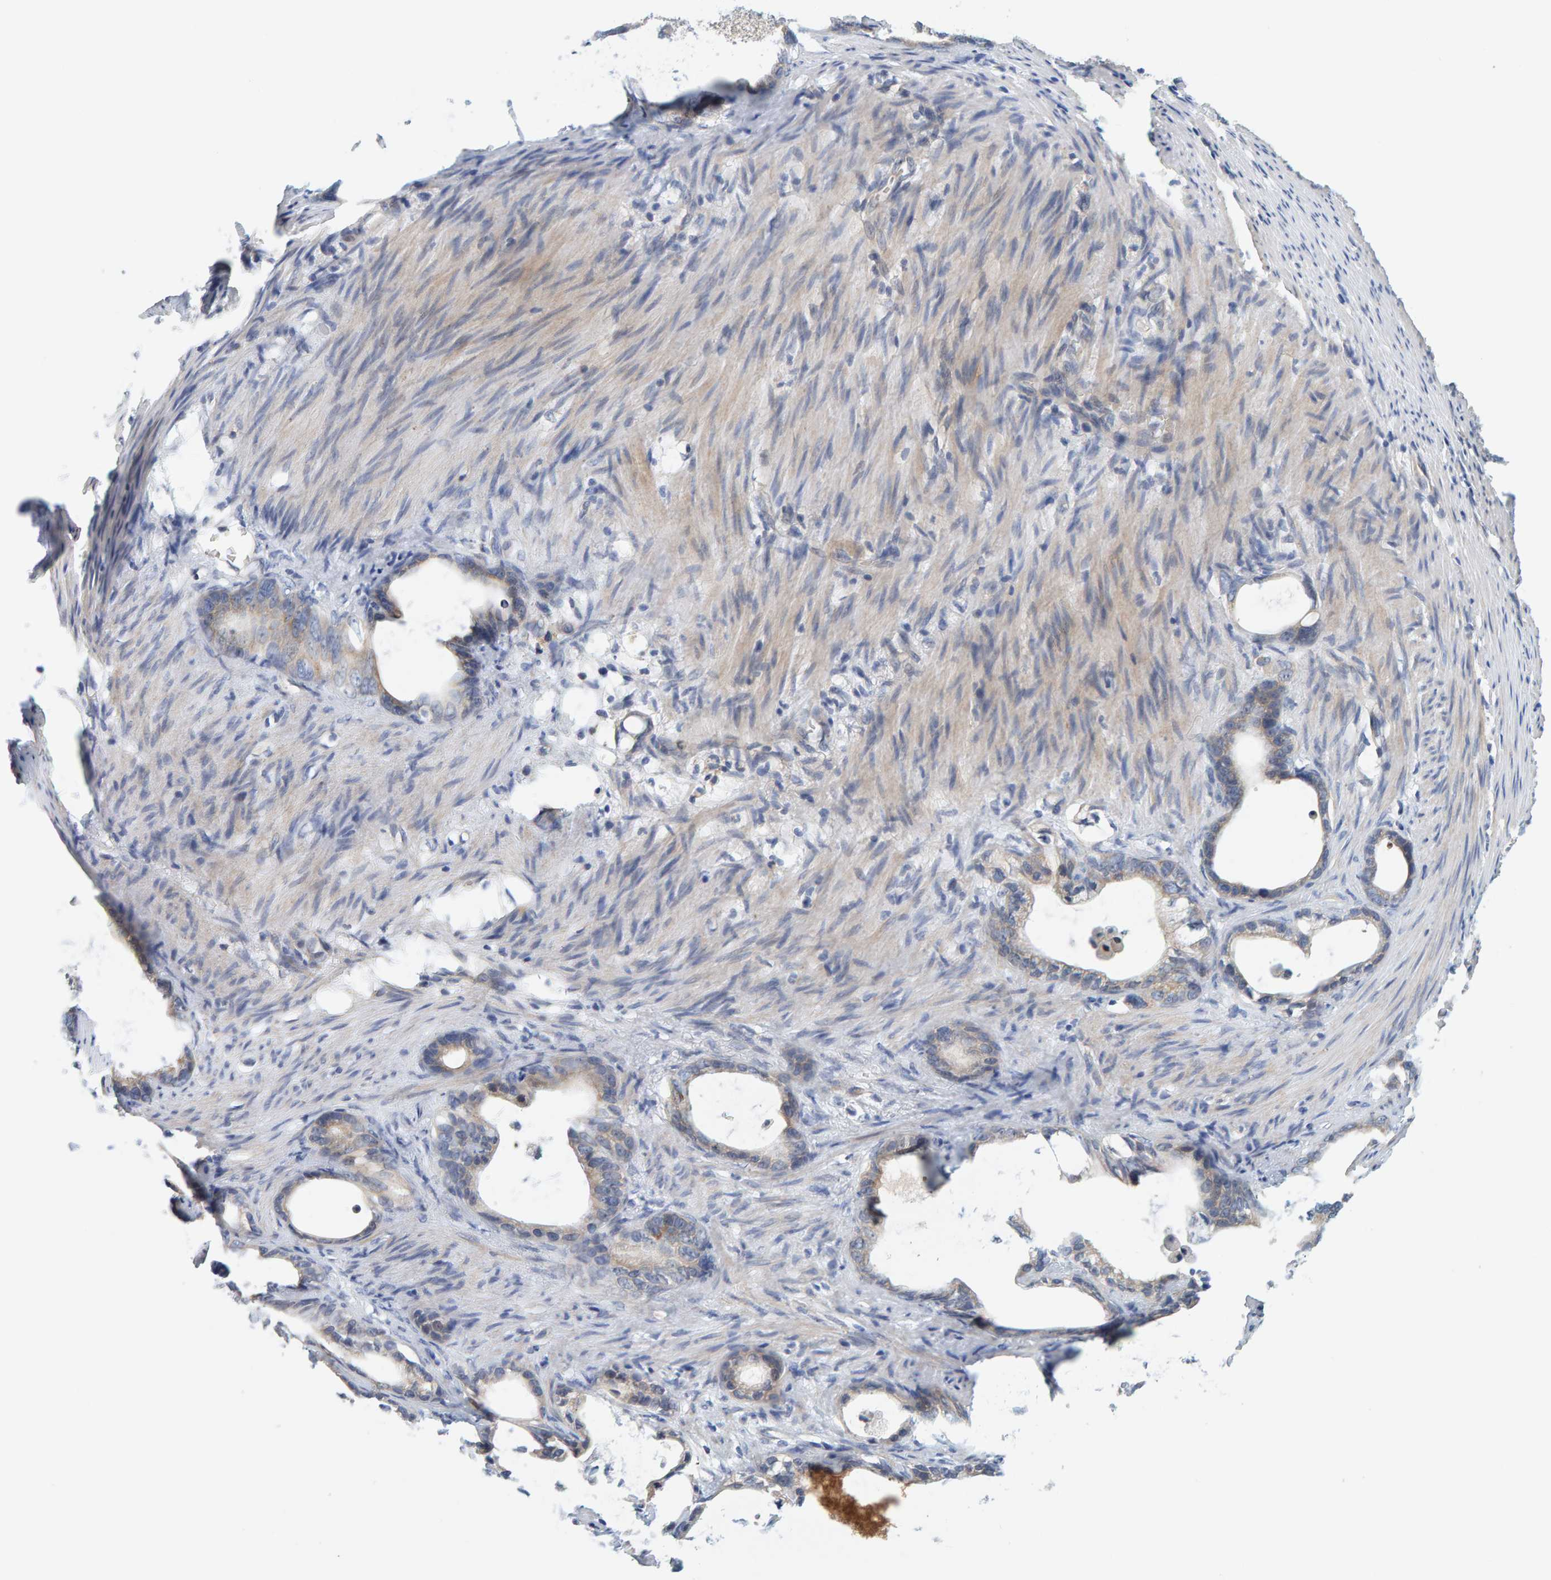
{"staining": {"intensity": "weak", "quantity": "<25%", "location": "cytoplasmic/membranous"}, "tissue": "stomach cancer", "cell_type": "Tumor cells", "image_type": "cancer", "snomed": [{"axis": "morphology", "description": "Adenocarcinoma, NOS"}, {"axis": "topography", "description": "Stomach"}], "caption": "Image shows no significant protein staining in tumor cells of stomach cancer (adenocarcinoma). (DAB (3,3'-diaminobenzidine) immunohistochemistry (IHC) visualized using brightfield microscopy, high magnification).", "gene": "TATDN1", "patient": {"sex": "female", "age": 75}}